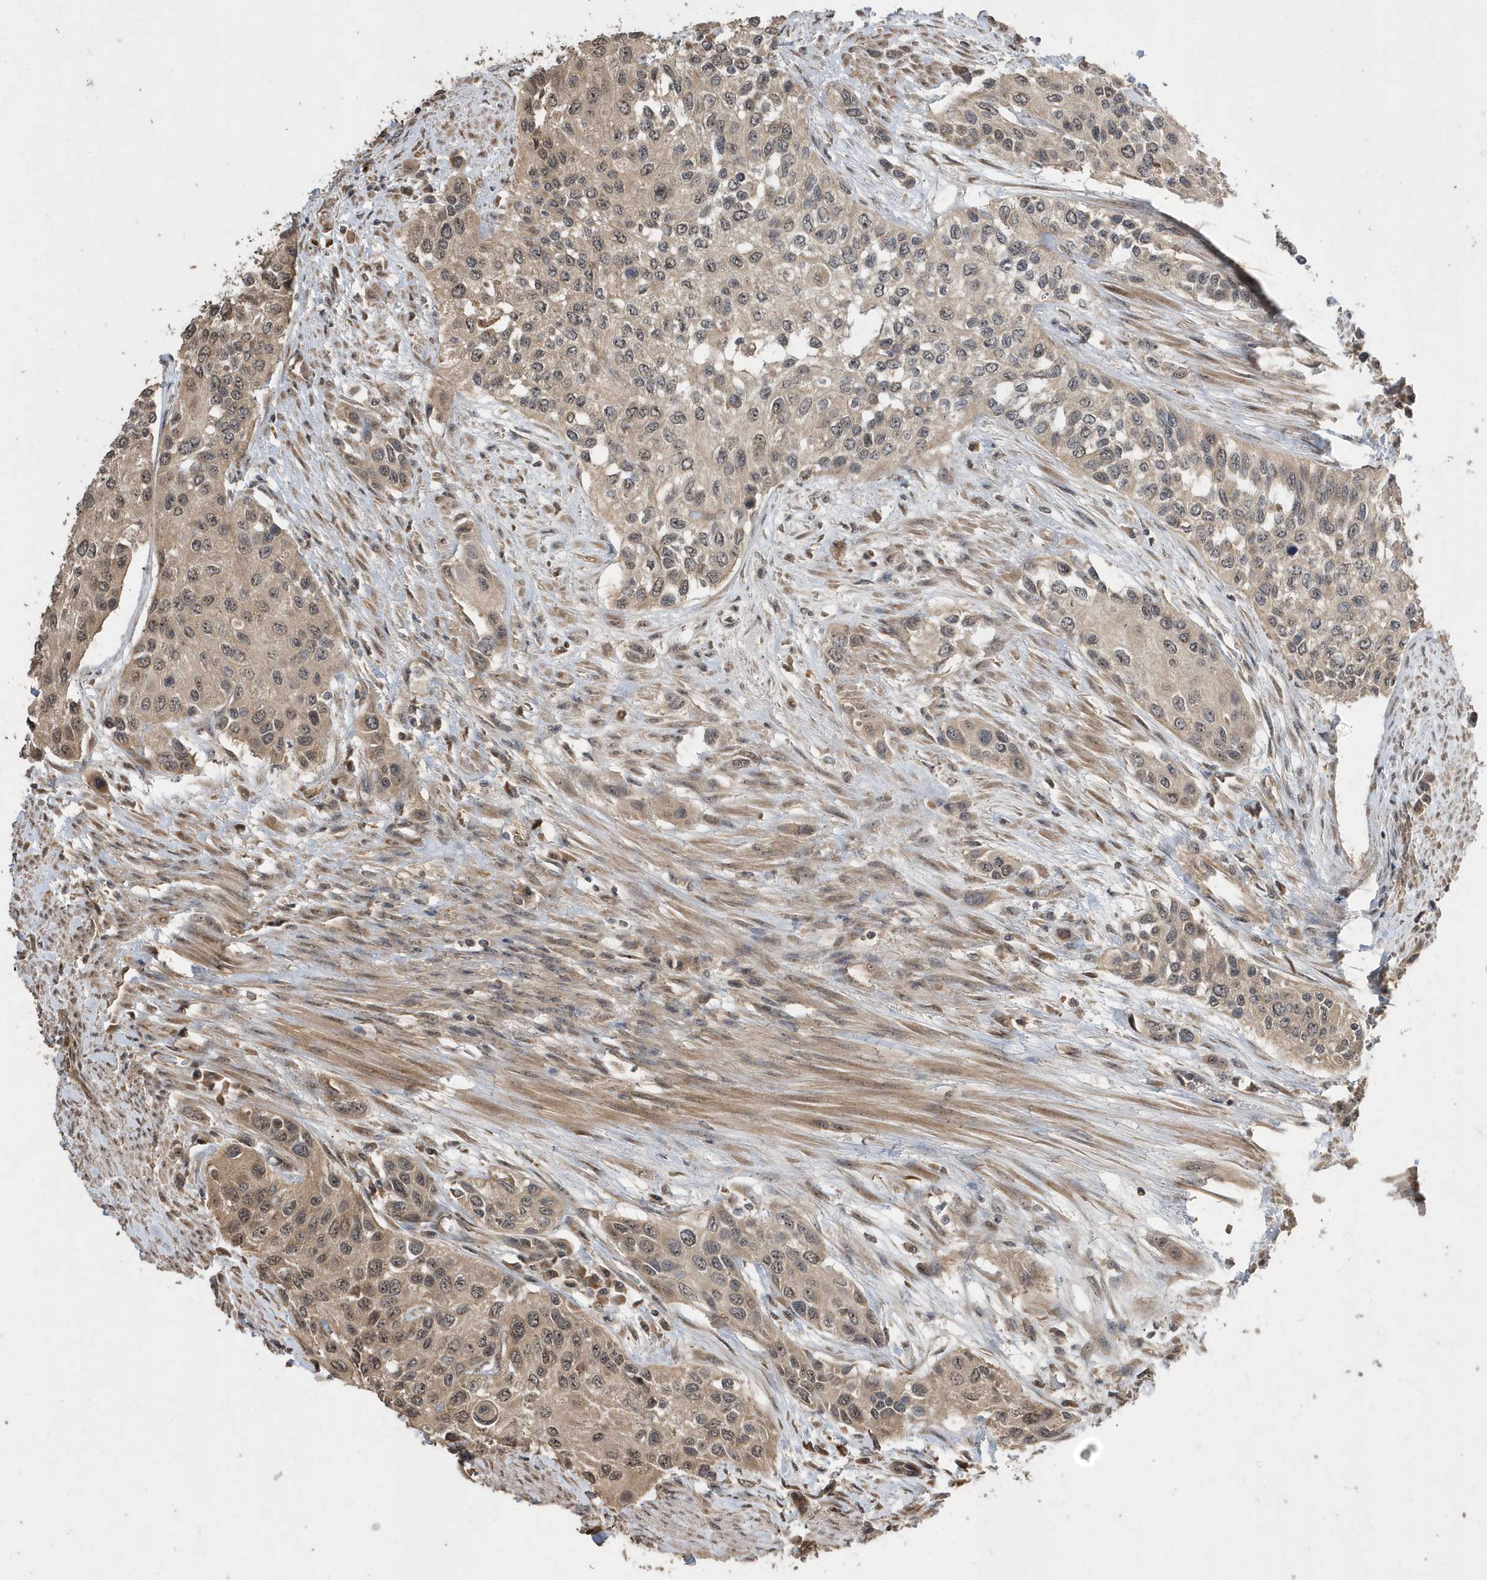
{"staining": {"intensity": "weak", "quantity": "25%-75%", "location": "cytoplasmic/membranous,nuclear"}, "tissue": "urothelial cancer", "cell_type": "Tumor cells", "image_type": "cancer", "snomed": [{"axis": "morphology", "description": "Normal tissue, NOS"}, {"axis": "morphology", "description": "Urothelial carcinoma, High grade"}, {"axis": "topography", "description": "Vascular tissue"}, {"axis": "topography", "description": "Urinary bladder"}], "caption": "Immunohistochemical staining of urothelial carcinoma (high-grade) shows low levels of weak cytoplasmic/membranous and nuclear positivity in about 25%-75% of tumor cells. (DAB (3,3'-diaminobenzidine) IHC with brightfield microscopy, high magnification).", "gene": "WASHC5", "patient": {"sex": "female", "age": 56}}